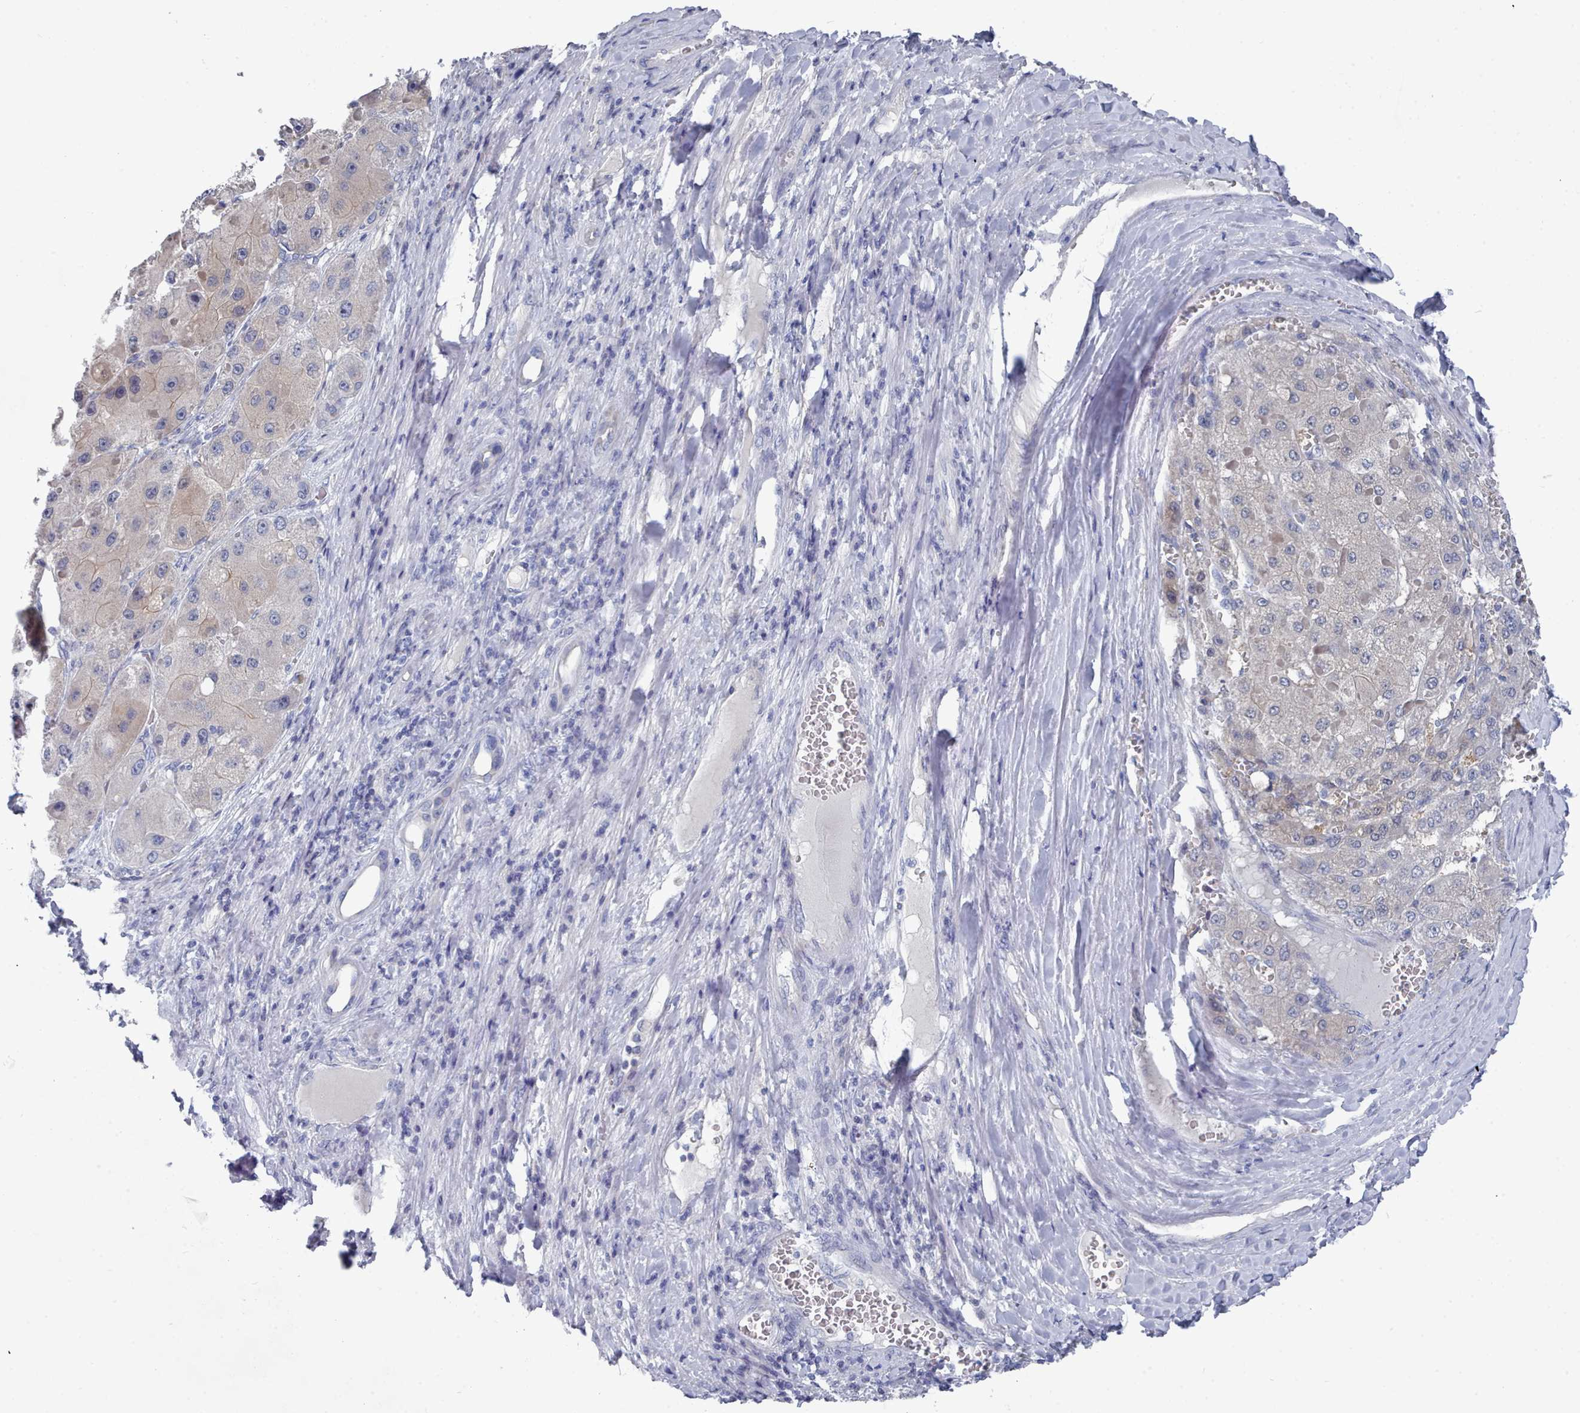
{"staining": {"intensity": "negative", "quantity": "none", "location": "none"}, "tissue": "liver cancer", "cell_type": "Tumor cells", "image_type": "cancer", "snomed": [{"axis": "morphology", "description": "Carcinoma, Hepatocellular, NOS"}, {"axis": "topography", "description": "Liver"}], "caption": "Immunohistochemical staining of human liver cancer reveals no significant expression in tumor cells.", "gene": "PDE4C", "patient": {"sex": "female", "age": 73}}